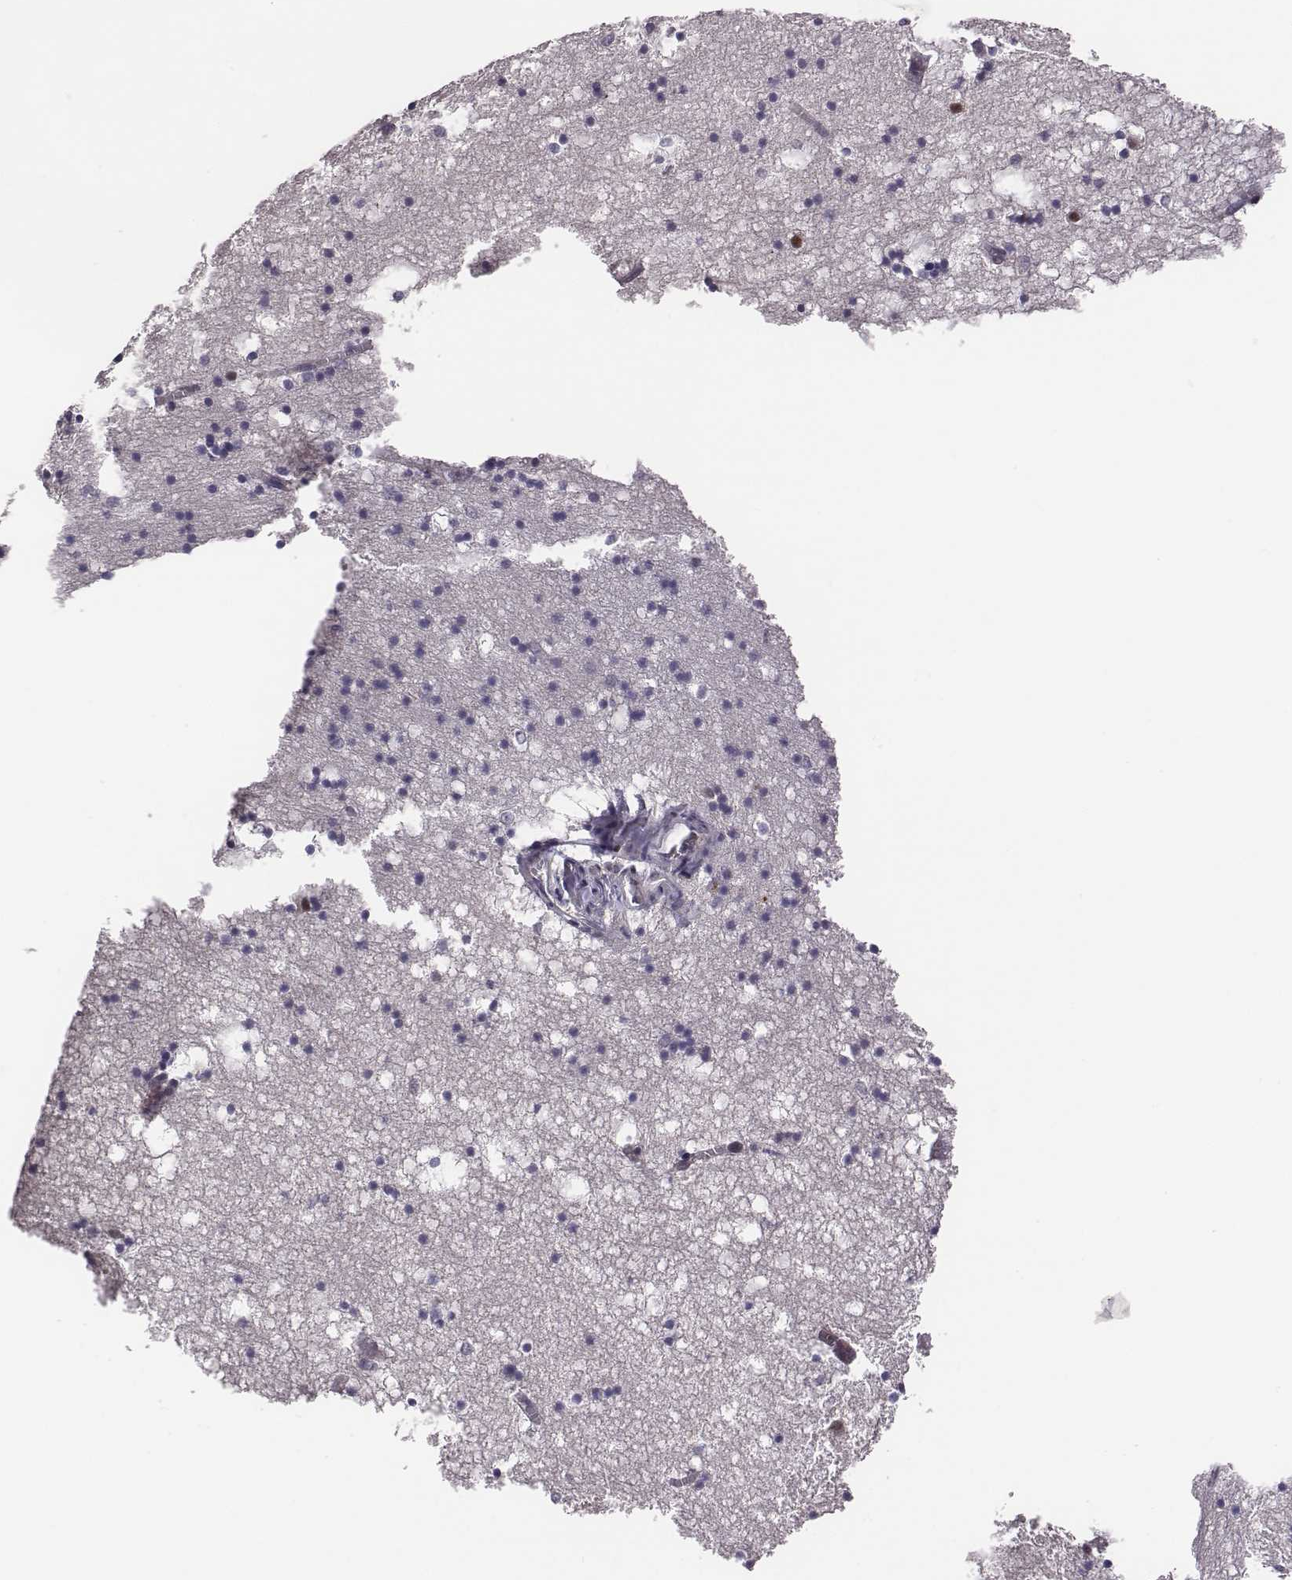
{"staining": {"intensity": "negative", "quantity": "none", "location": "none"}, "tissue": "hippocampus", "cell_type": "Glial cells", "image_type": "normal", "snomed": [{"axis": "morphology", "description": "Normal tissue, NOS"}, {"axis": "topography", "description": "Hippocampus"}], "caption": "The photomicrograph shows no significant positivity in glial cells of hippocampus.", "gene": "SMURF2", "patient": {"sex": "male", "age": 58}}